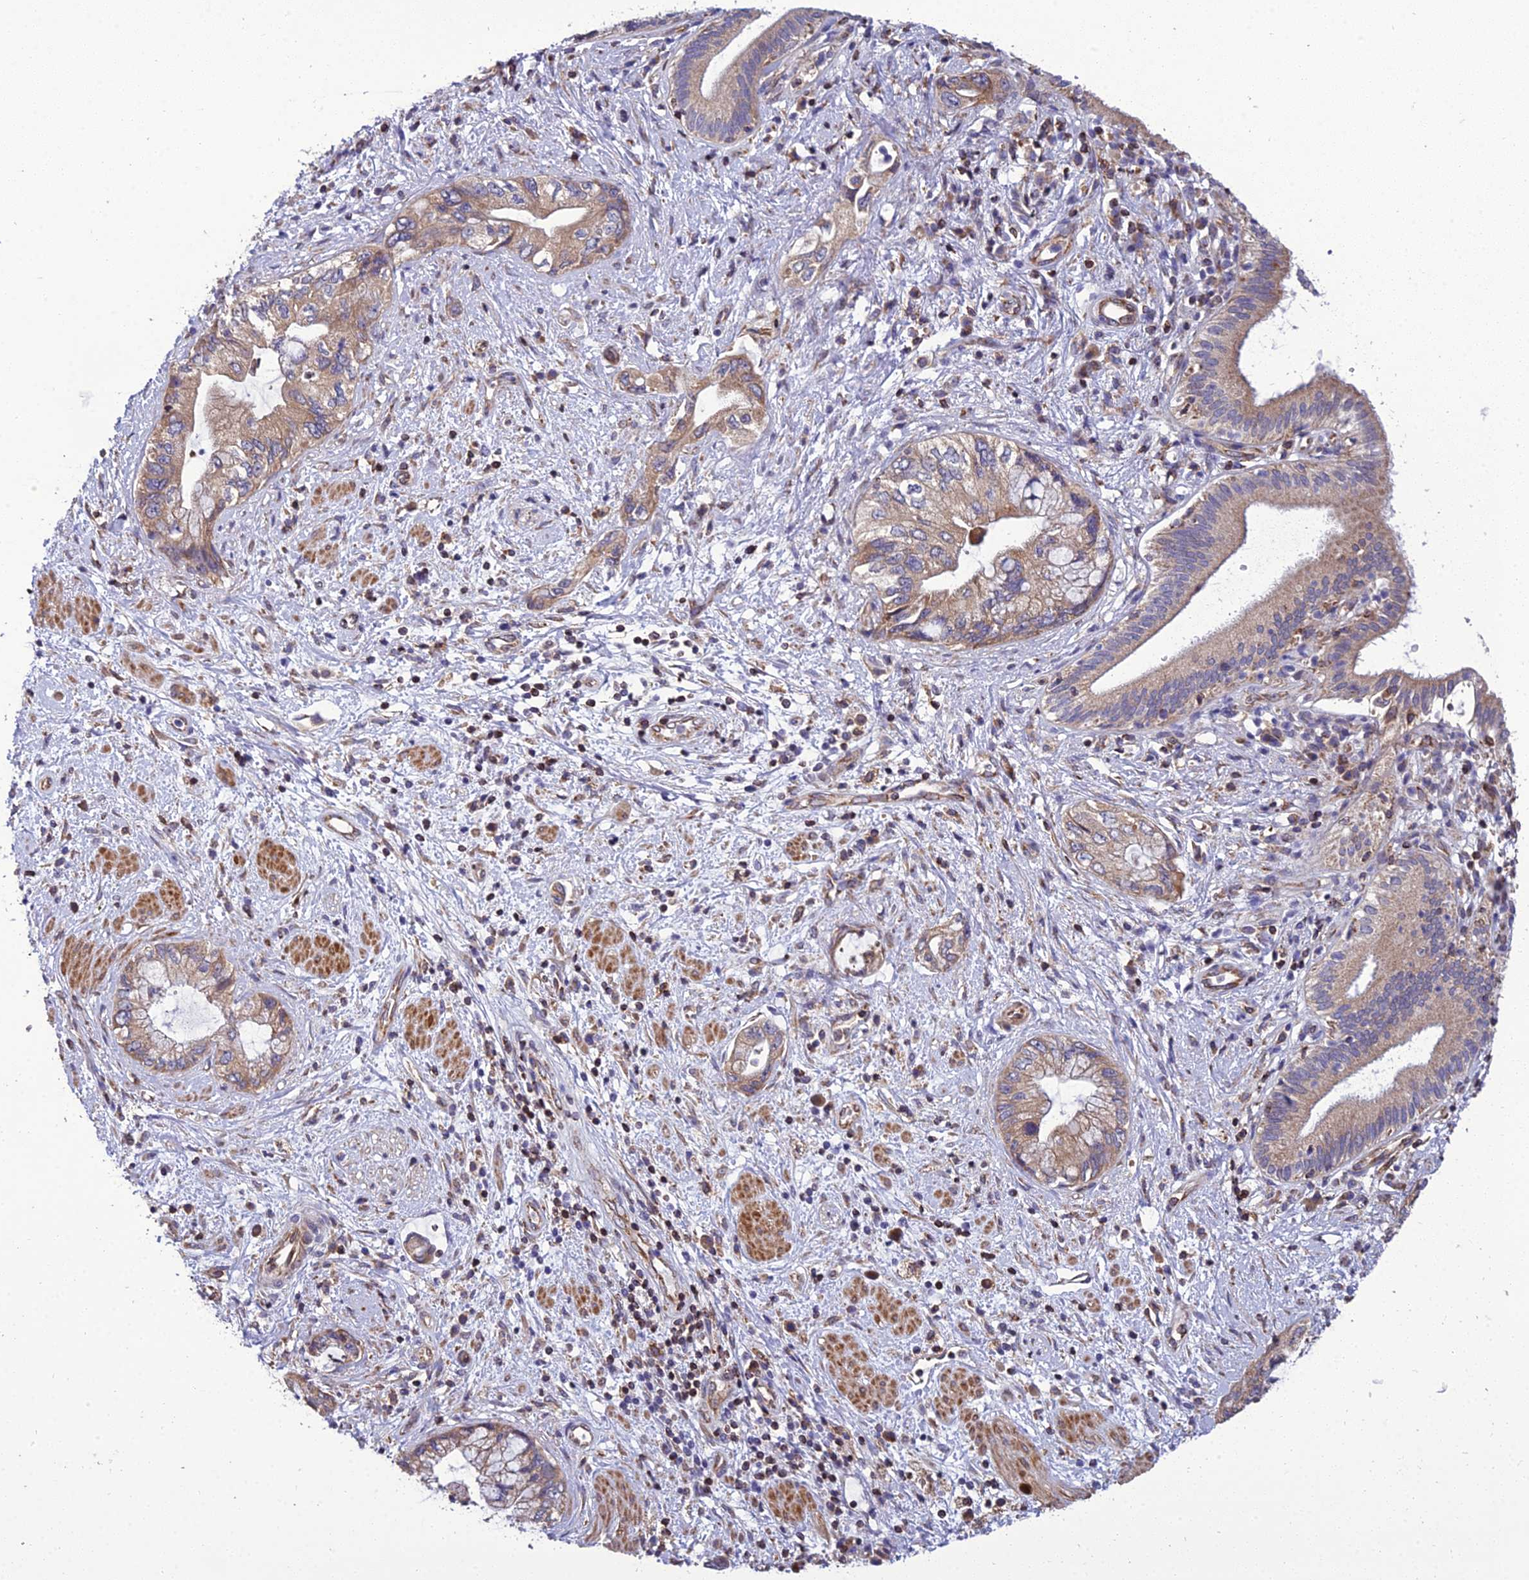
{"staining": {"intensity": "moderate", "quantity": ">75%", "location": "cytoplasmic/membranous"}, "tissue": "pancreatic cancer", "cell_type": "Tumor cells", "image_type": "cancer", "snomed": [{"axis": "morphology", "description": "Adenocarcinoma, NOS"}, {"axis": "topography", "description": "Pancreas"}], "caption": "Immunohistochemical staining of human pancreatic adenocarcinoma exhibits moderate cytoplasmic/membranous protein expression in approximately >75% of tumor cells.", "gene": "GIMAP1", "patient": {"sex": "female", "age": 73}}